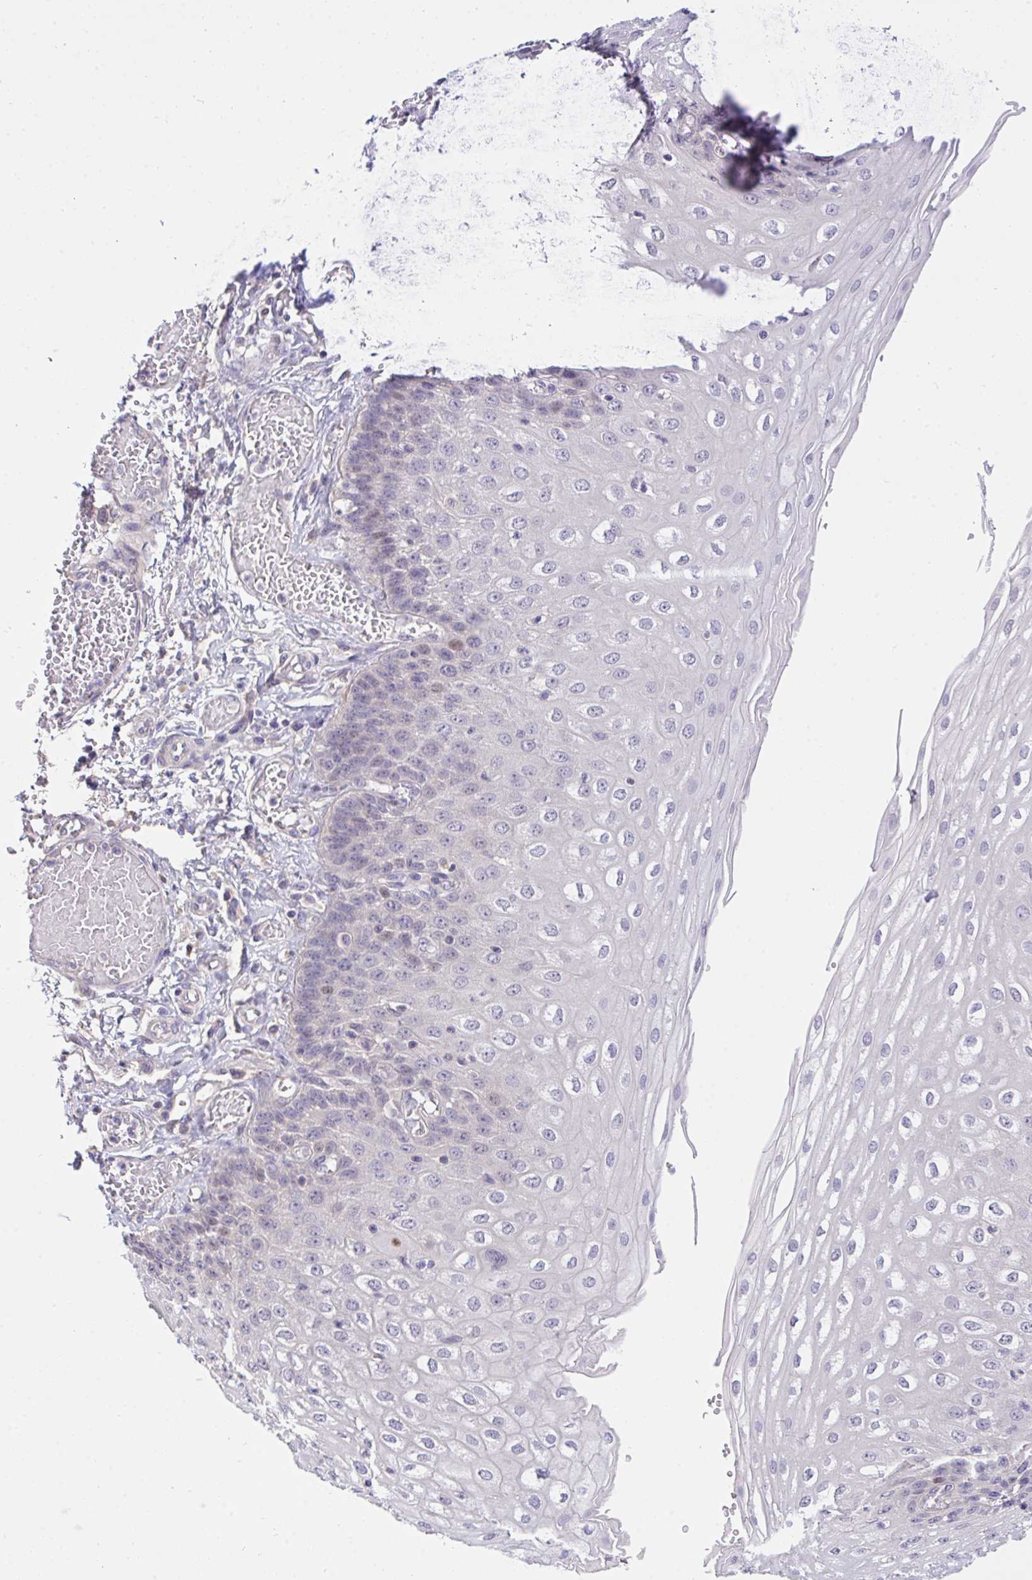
{"staining": {"intensity": "weak", "quantity": "<25%", "location": "nuclear"}, "tissue": "esophagus", "cell_type": "Squamous epithelial cells", "image_type": "normal", "snomed": [{"axis": "morphology", "description": "Normal tissue, NOS"}, {"axis": "morphology", "description": "Adenocarcinoma, NOS"}, {"axis": "topography", "description": "Esophagus"}], "caption": "Immunohistochemical staining of unremarkable esophagus shows no significant expression in squamous epithelial cells. Brightfield microscopy of immunohistochemistry (IHC) stained with DAB (3,3'-diaminobenzidine) (brown) and hematoxylin (blue), captured at high magnification.", "gene": "C19orf54", "patient": {"sex": "male", "age": 81}}